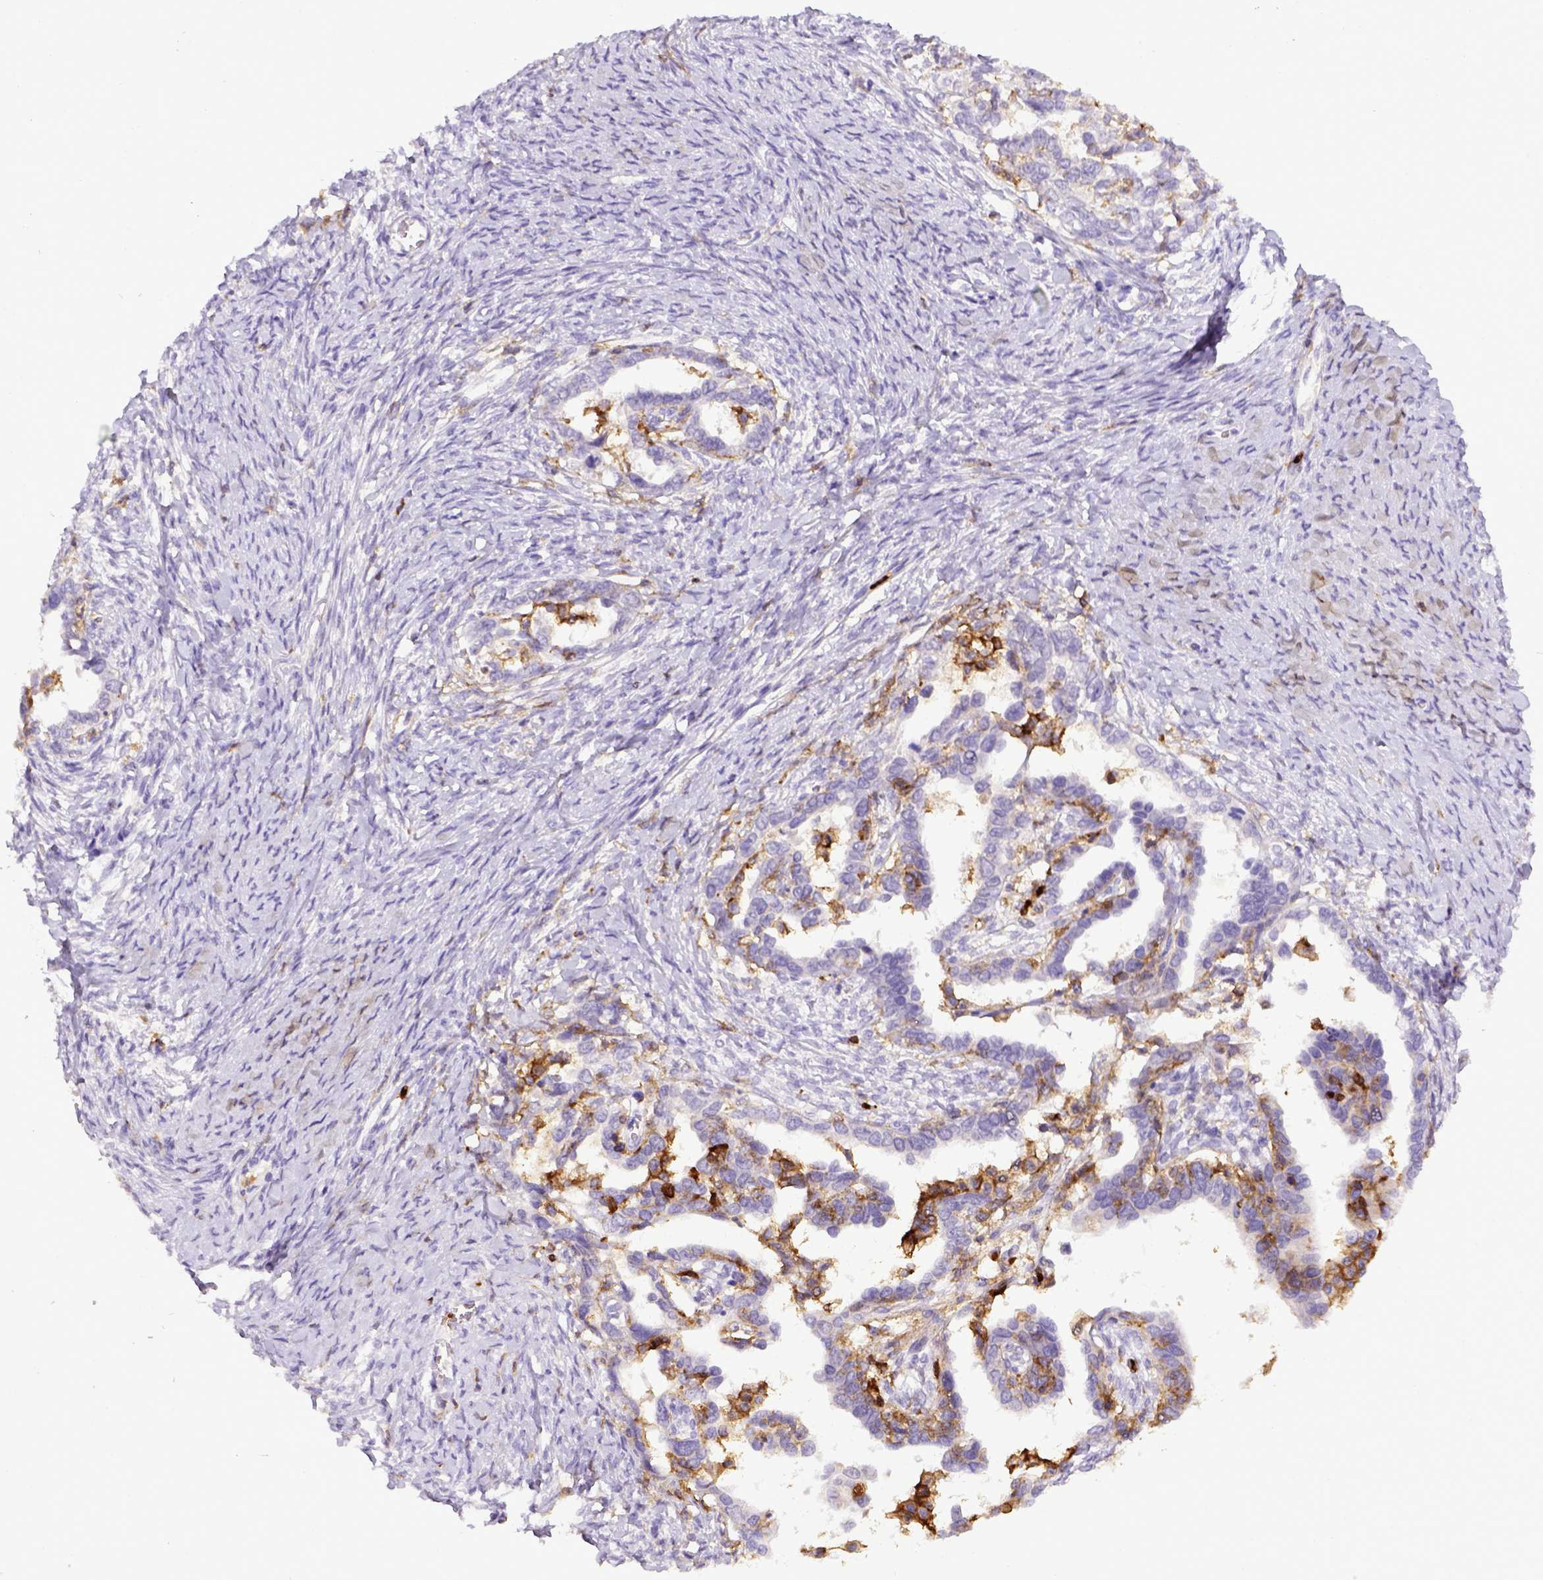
{"staining": {"intensity": "negative", "quantity": "none", "location": "none"}, "tissue": "ovarian cancer", "cell_type": "Tumor cells", "image_type": "cancer", "snomed": [{"axis": "morphology", "description": "Cystadenocarcinoma, serous, NOS"}, {"axis": "topography", "description": "Ovary"}], "caption": "IHC photomicrograph of human serous cystadenocarcinoma (ovarian) stained for a protein (brown), which displays no staining in tumor cells. The staining was performed using DAB (3,3'-diaminobenzidine) to visualize the protein expression in brown, while the nuclei were stained in blue with hematoxylin (Magnification: 20x).", "gene": "ITGAM", "patient": {"sex": "female", "age": 69}}